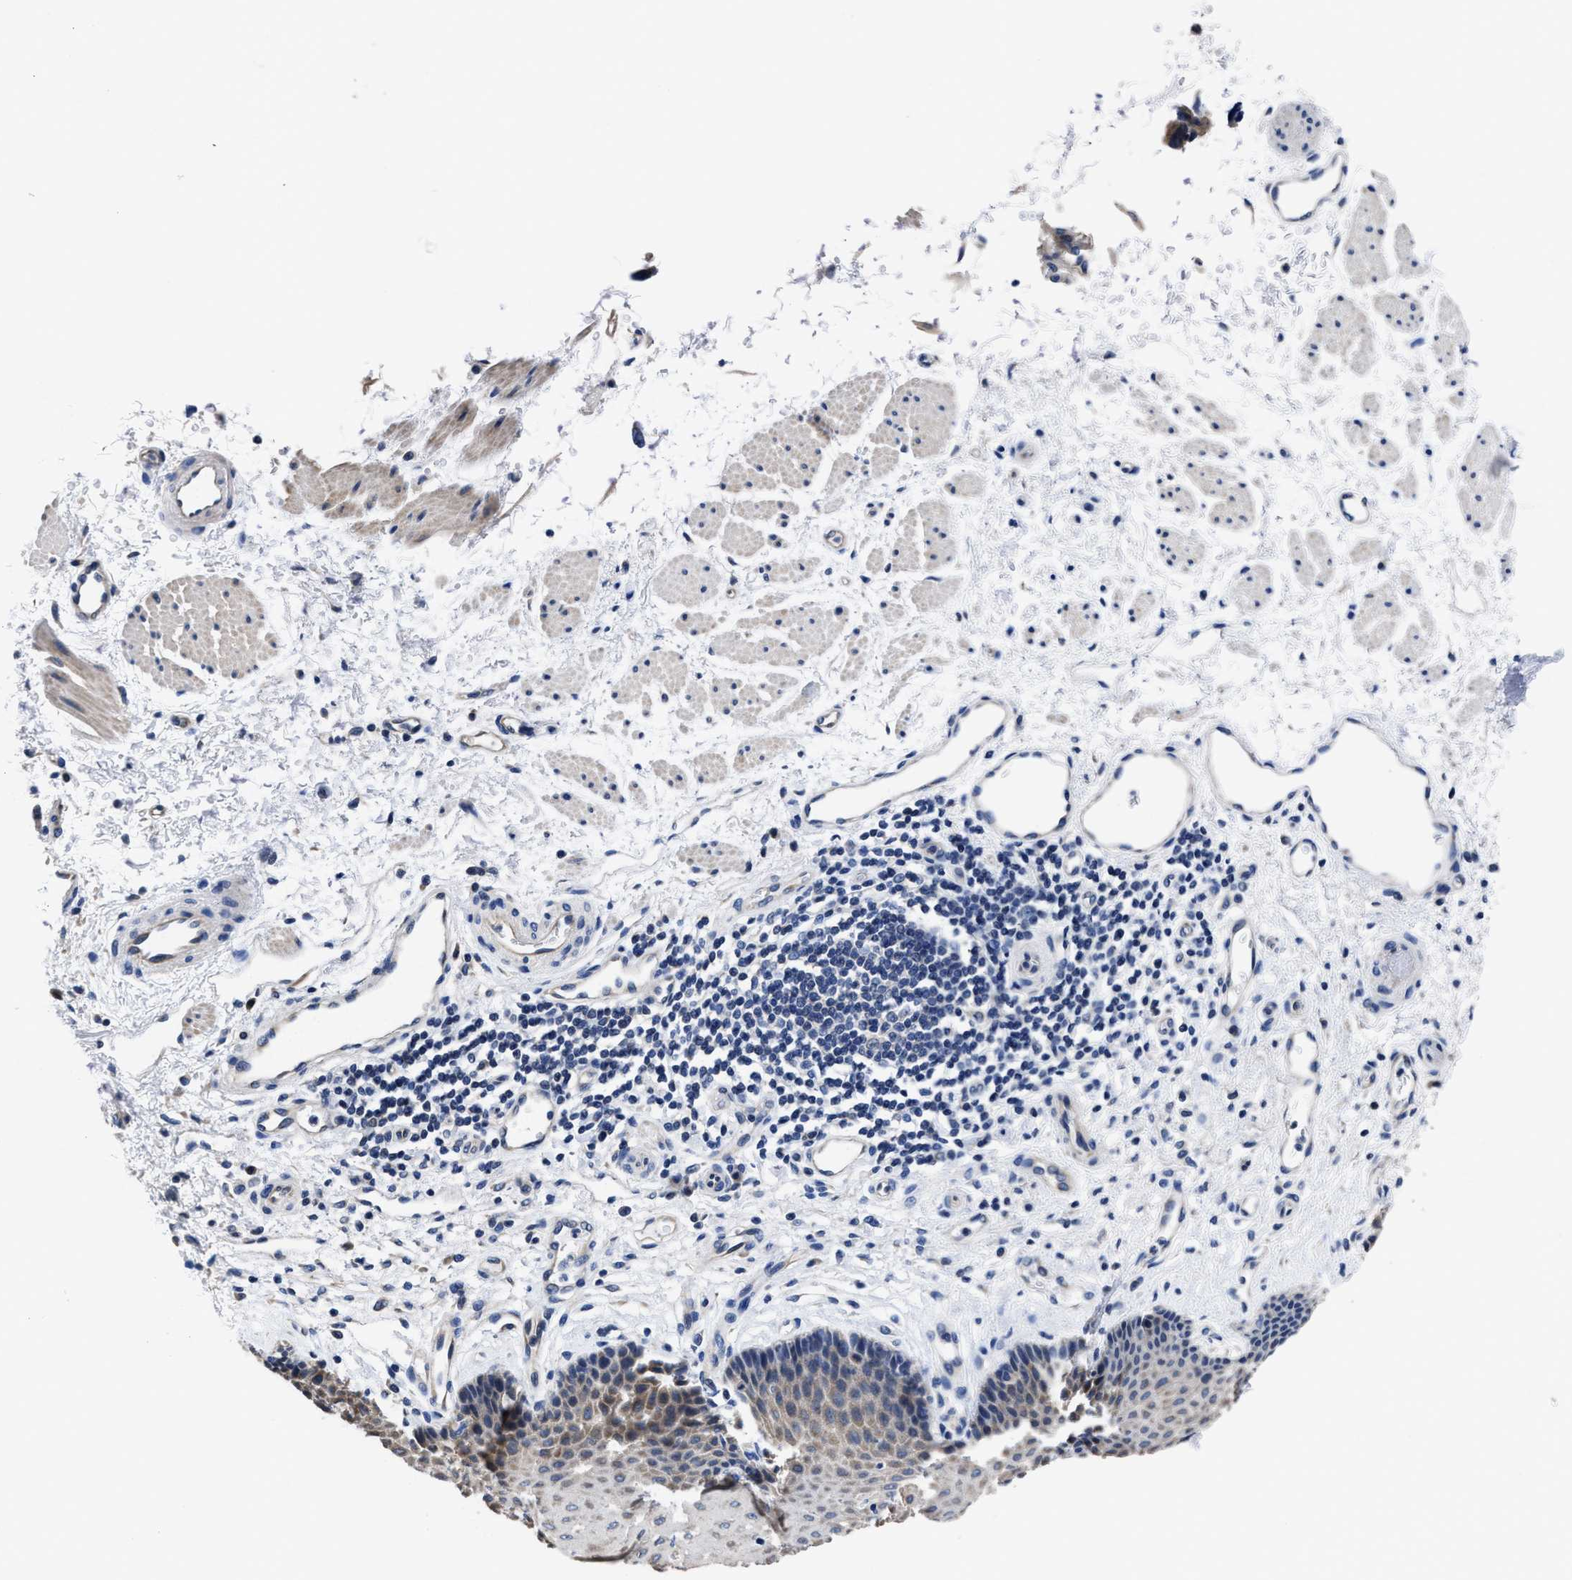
{"staining": {"intensity": "weak", "quantity": "<25%", "location": "cytoplasmic/membranous"}, "tissue": "esophagus", "cell_type": "Squamous epithelial cells", "image_type": "normal", "snomed": [{"axis": "morphology", "description": "Normal tissue, NOS"}, {"axis": "topography", "description": "Esophagus"}], "caption": "This is an IHC photomicrograph of benign esophagus. There is no staining in squamous epithelial cells.", "gene": "HOOK1", "patient": {"sex": "male", "age": 54}}